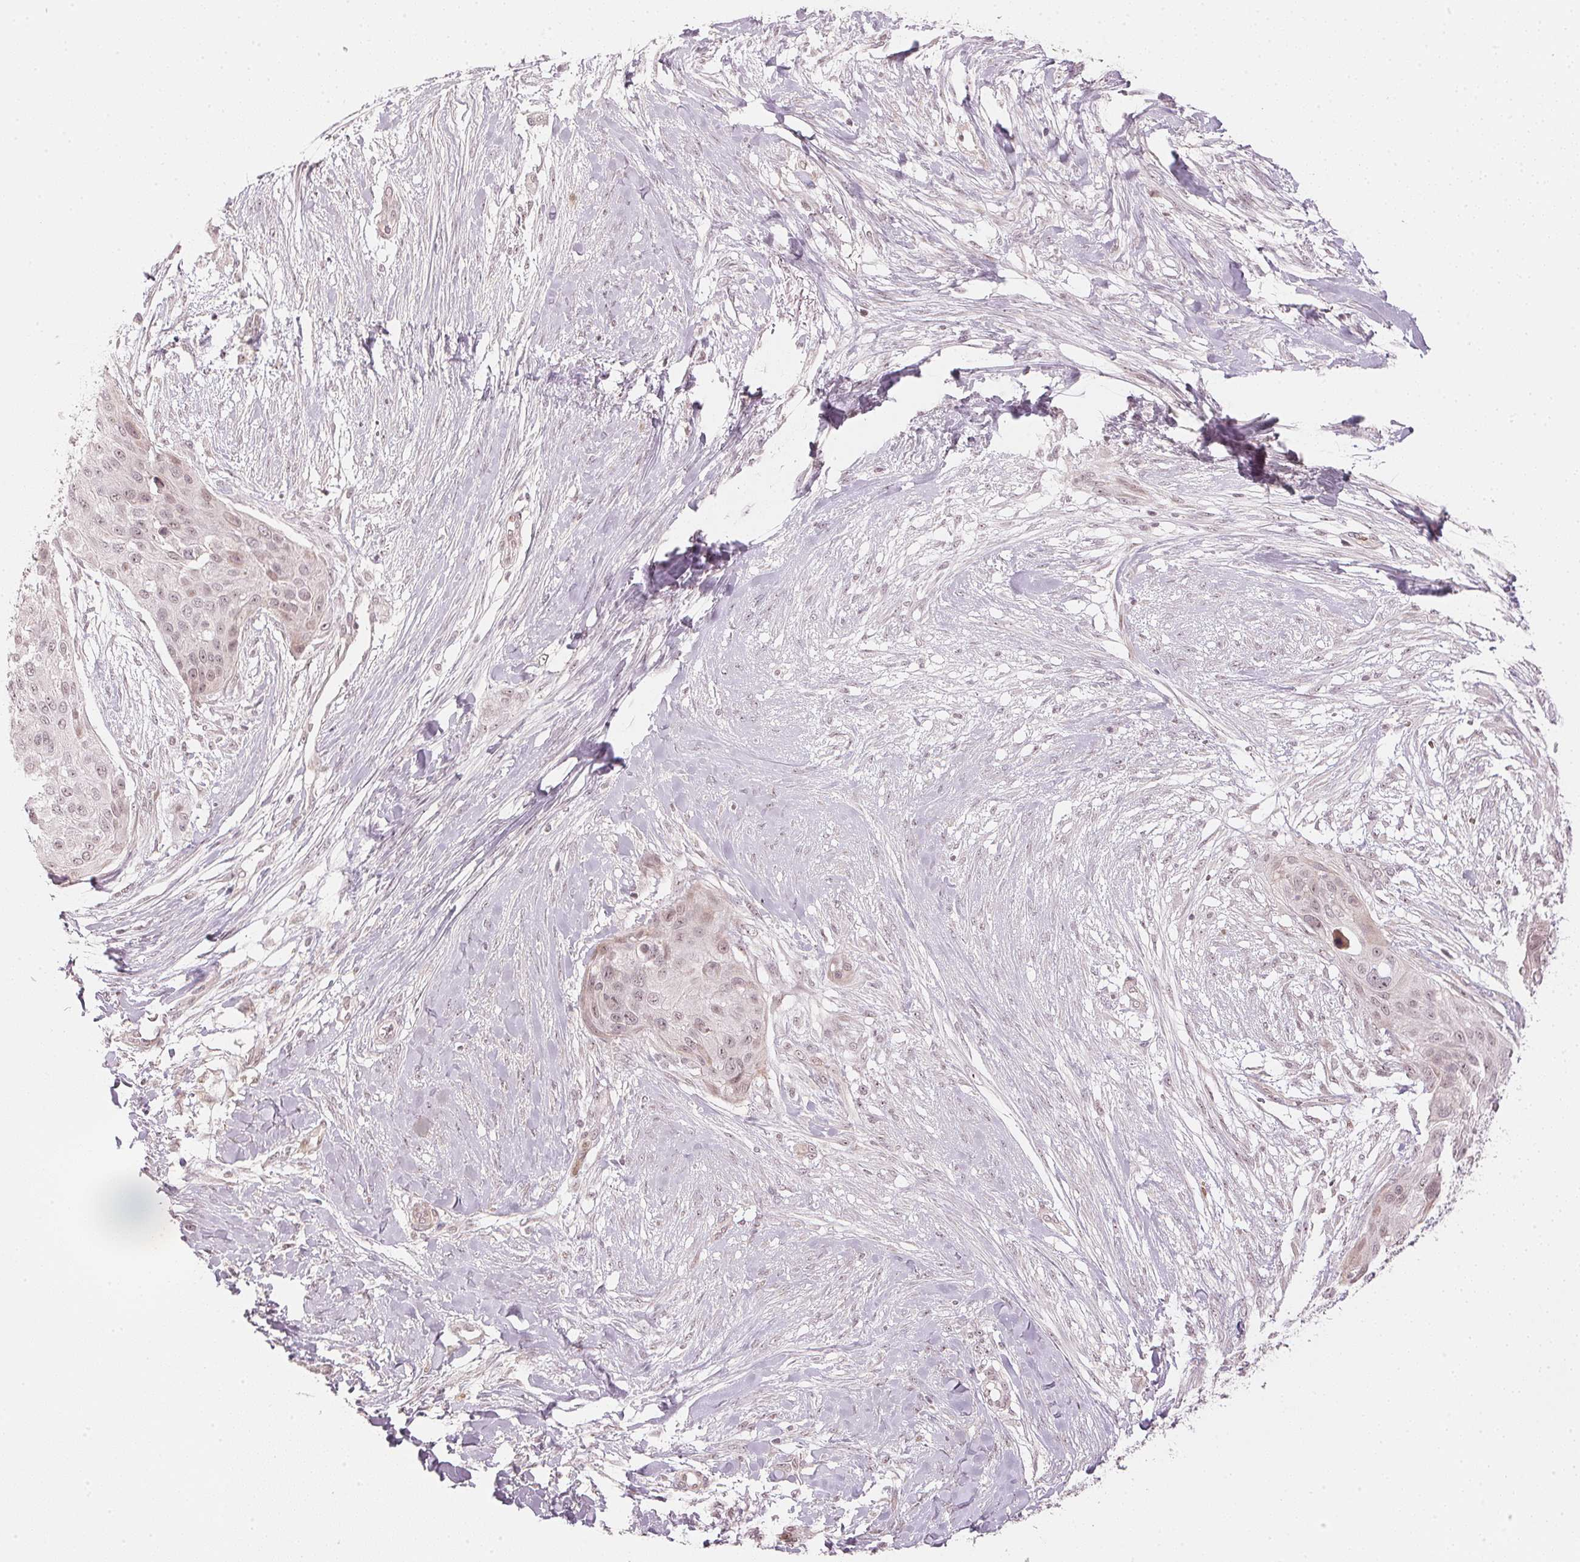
{"staining": {"intensity": "weak", "quantity": "<25%", "location": "nuclear"}, "tissue": "skin cancer", "cell_type": "Tumor cells", "image_type": "cancer", "snomed": [{"axis": "morphology", "description": "Squamous cell carcinoma, NOS"}, {"axis": "topography", "description": "Skin"}], "caption": "A high-resolution image shows IHC staining of skin squamous cell carcinoma, which exhibits no significant expression in tumor cells.", "gene": "KAT6A", "patient": {"sex": "female", "age": 87}}